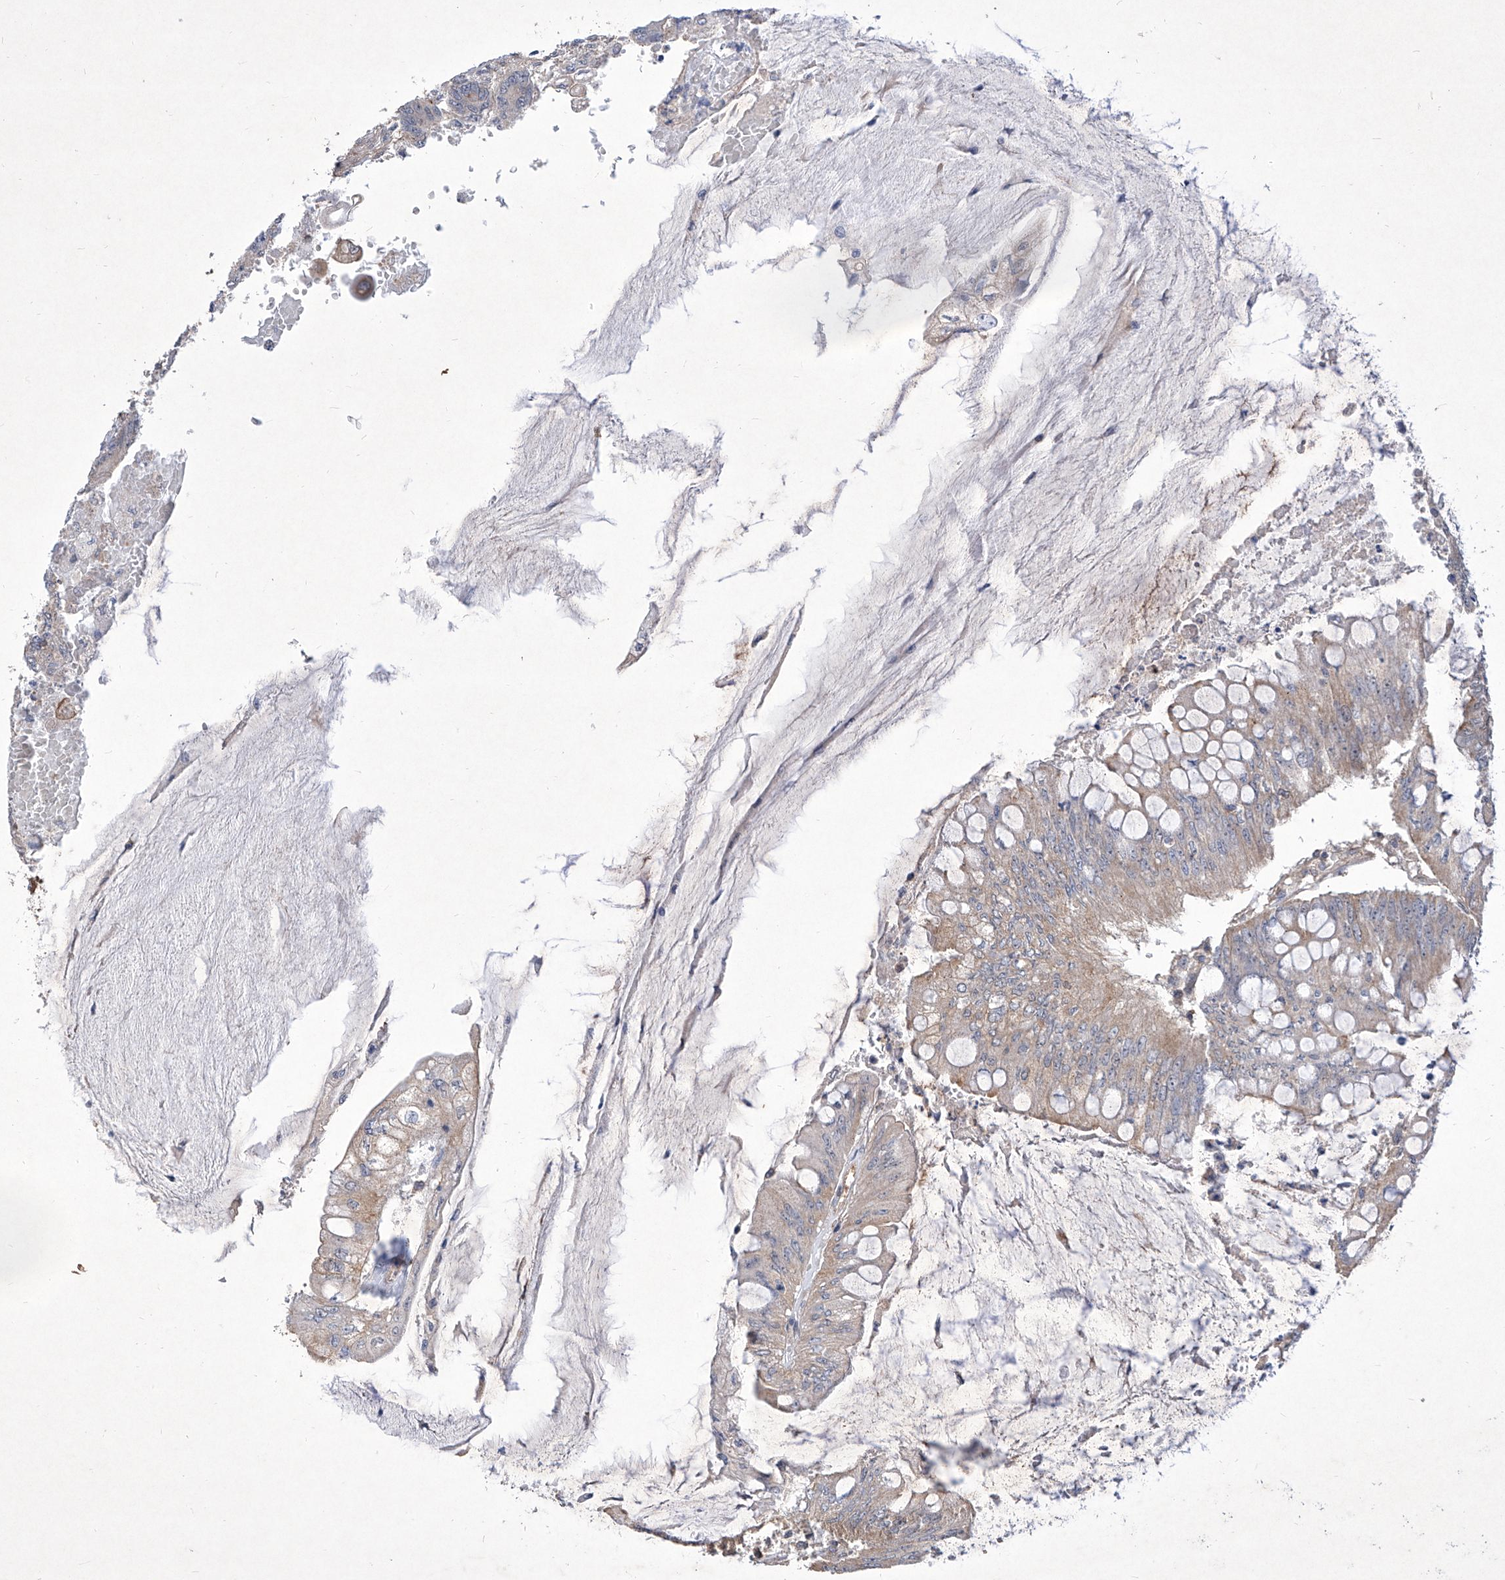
{"staining": {"intensity": "weak", "quantity": "25%-75%", "location": "cytoplasmic/membranous"}, "tissue": "colorectal cancer", "cell_type": "Tumor cells", "image_type": "cancer", "snomed": [{"axis": "morphology", "description": "Adenoma, NOS"}, {"axis": "morphology", "description": "Adenocarcinoma, NOS"}, {"axis": "topography", "description": "Colon"}], "caption": "Protein expression analysis of human colorectal adenoma reveals weak cytoplasmic/membranous staining in about 25%-75% of tumor cells.", "gene": "KIFC2", "patient": {"sex": "male", "age": 79}}